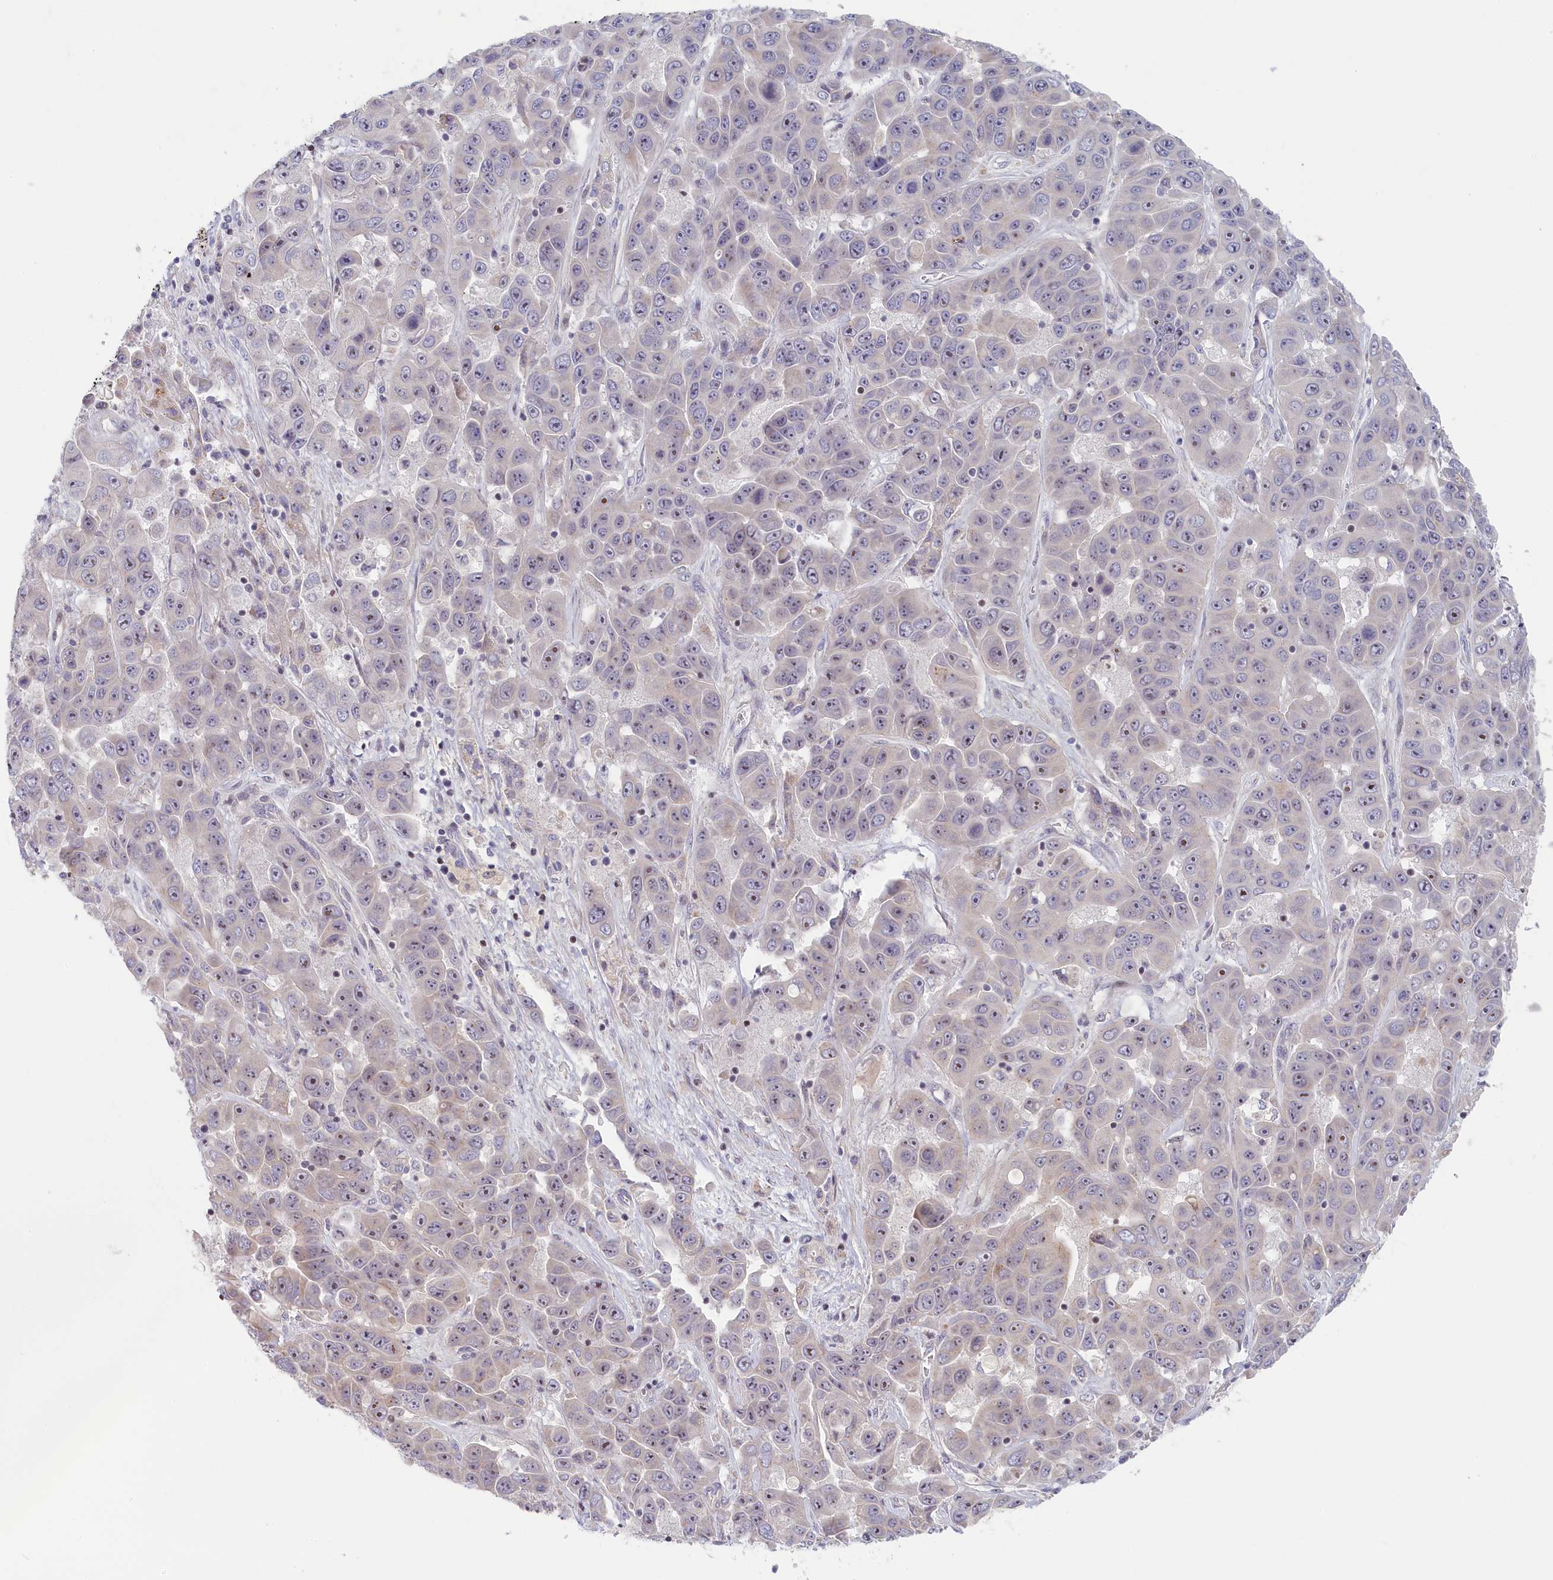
{"staining": {"intensity": "negative", "quantity": "none", "location": "none"}, "tissue": "liver cancer", "cell_type": "Tumor cells", "image_type": "cancer", "snomed": [{"axis": "morphology", "description": "Cholangiocarcinoma"}, {"axis": "topography", "description": "Liver"}], "caption": "Immunohistochemistry of human liver cancer (cholangiocarcinoma) shows no staining in tumor cells. (Stains: DAB (3,3'-diaminobenzidine) immunohistochemistry with hematoxylin counter stain, Microscopy: brightfield microscopy at high magnification).", "gene": "INTS4", "patient": {"sex": "female", "age": 52}}